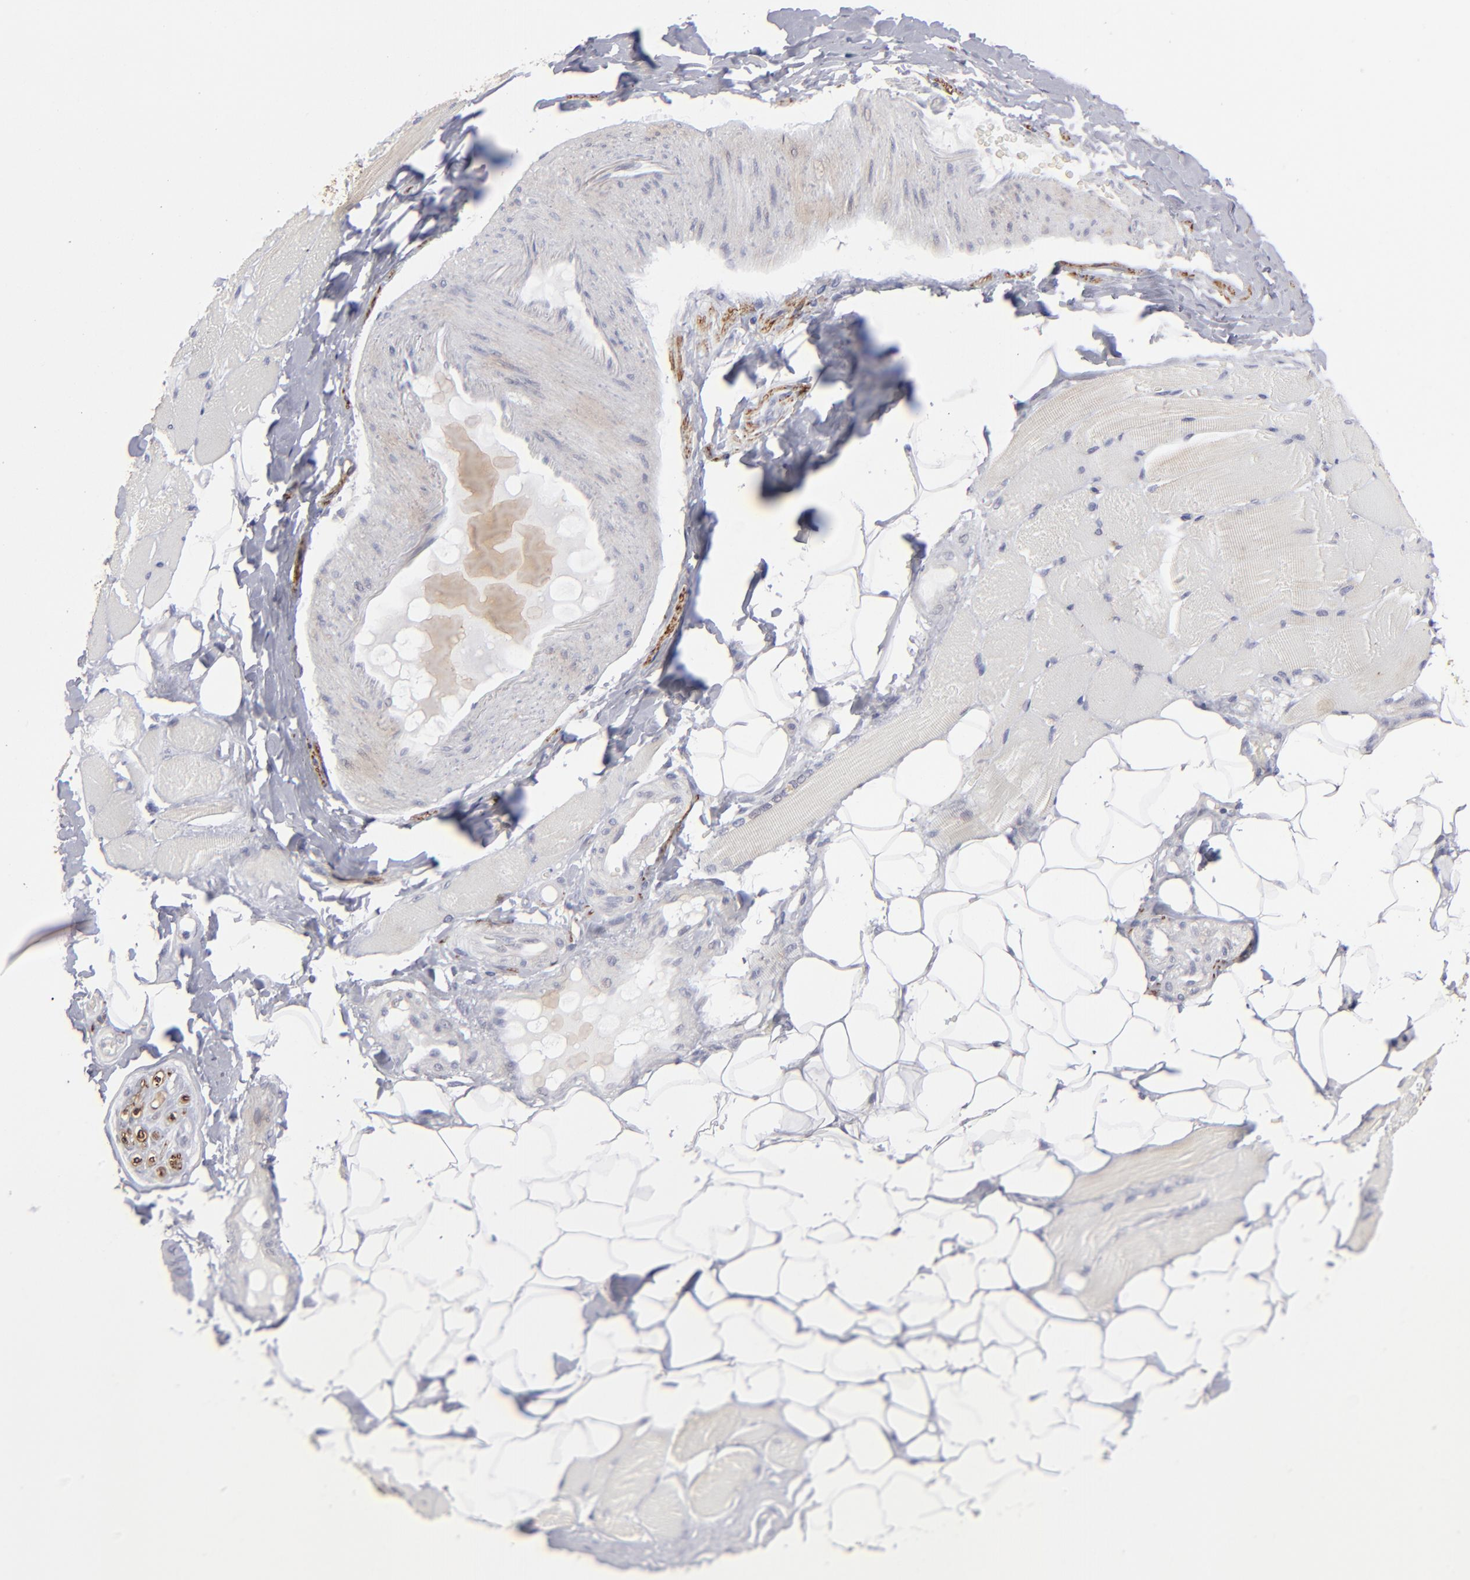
{"staining": {"intensity": "negative", "quantity": "none", "location": "none"}, "tissue": "skeletal muscle", "cell_type": "Myocytes", "image_type": "normal", "snomed": [{"axis": "morphology", "description": "Normal tissue, NOS"}, {"axis": "topography", "description": "Skeletal muscle"}, {"axis": "topography", "description": "Peripheral nerve tissue"}], "caption": "IHC of normal human skeletal muscle demonstrates no positivity in myocytes.", "gene": "CADM3", "patient": {"sex": "female", "age": 84}}